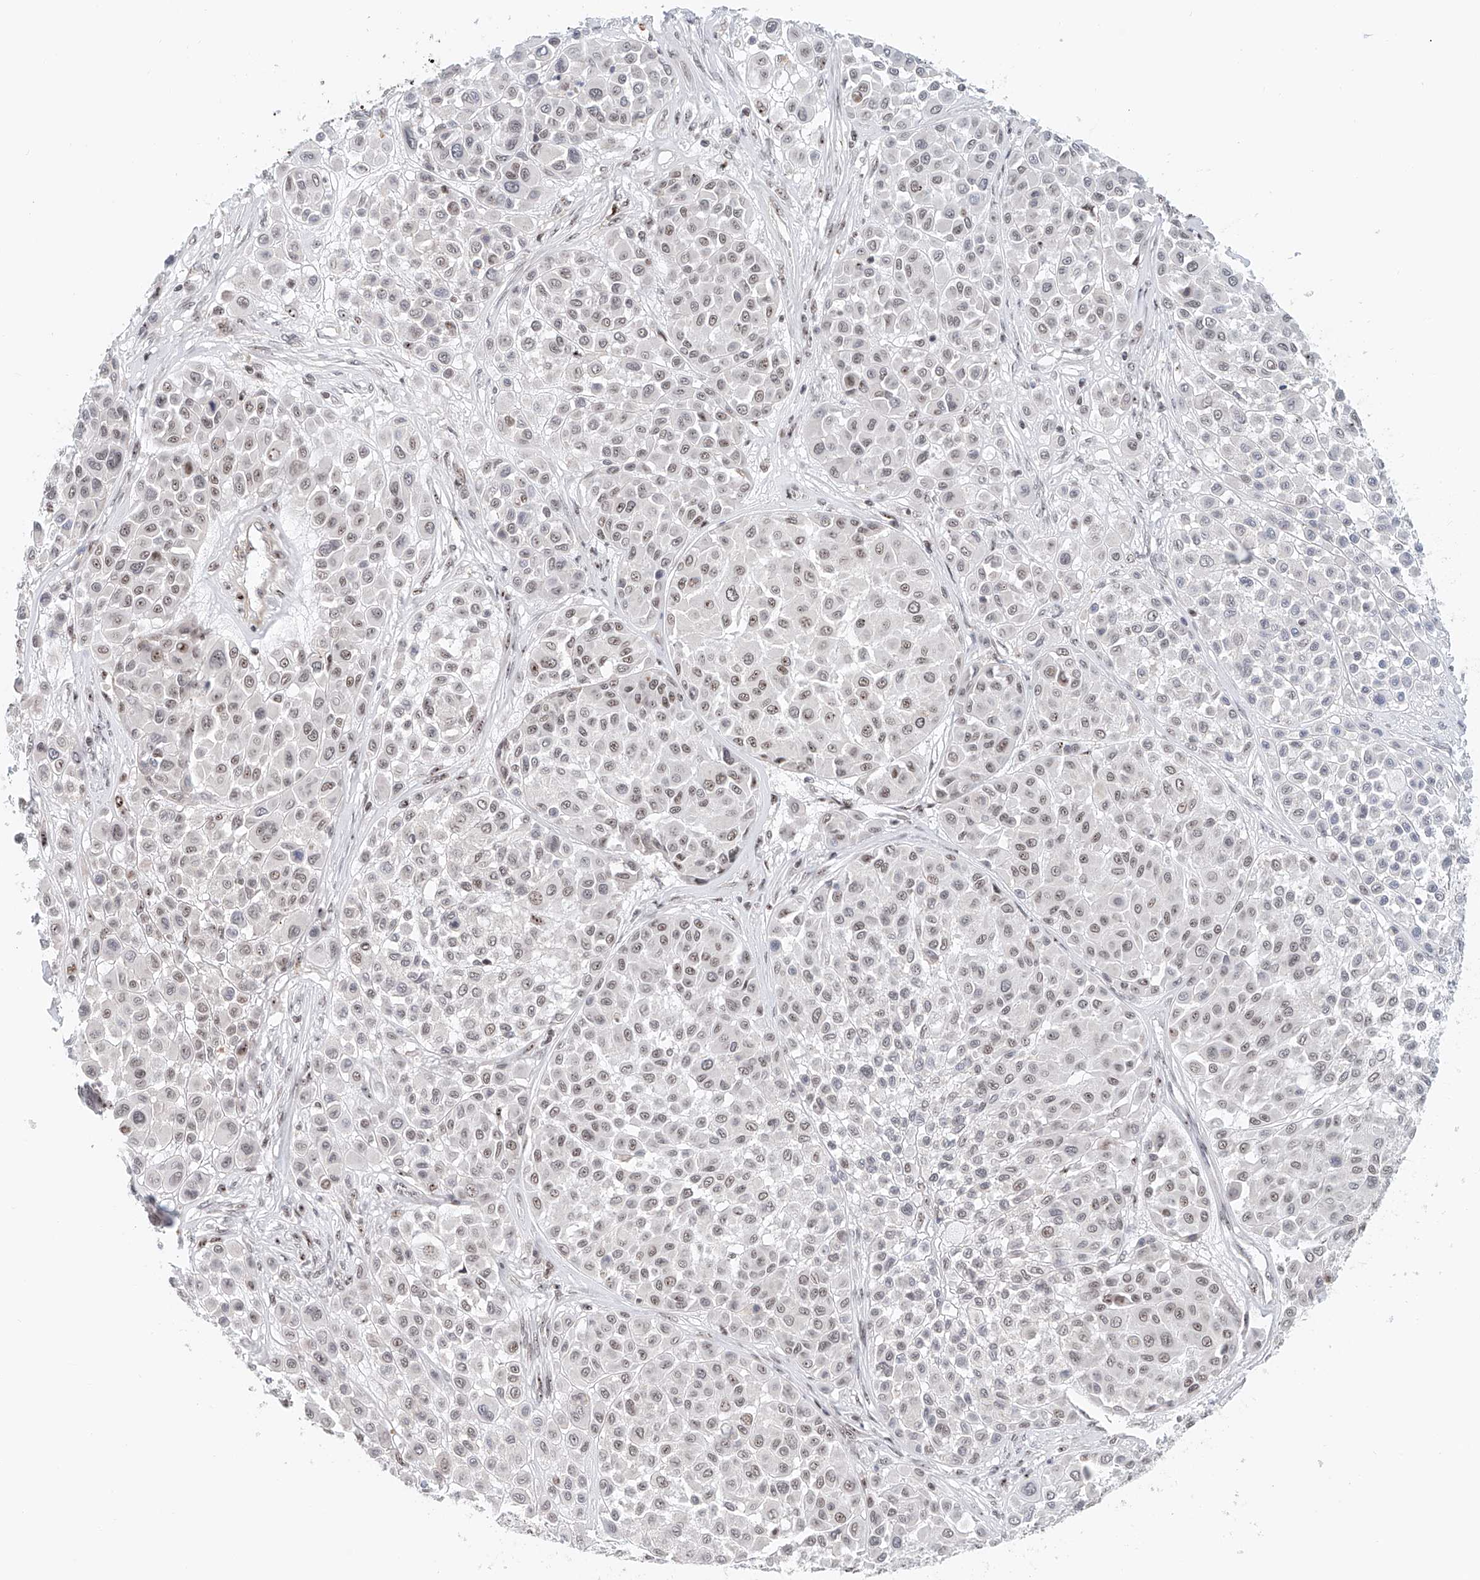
{"staining": {"intensity": "weak", "quantity": "25%-75%", "location": "nuclear"}, "tissue": "melanoma", "cell_type": "Tumor cells", "image_type": "cancer", "snomed": [{"axis": "morphology", "description": "Malignant melanoma, Metastatic site"}, {"axis": "topography", "description": "Soft tissue"}], "caption": "Immunohistochemistry (DAB) staining of malignant melanoma (metastatic site) reveals weak nuclear protein staining in about 25%-75% of tumor cells.", "gene": "PRUNE2", "patient": {"sex": "male", "age": 41}}